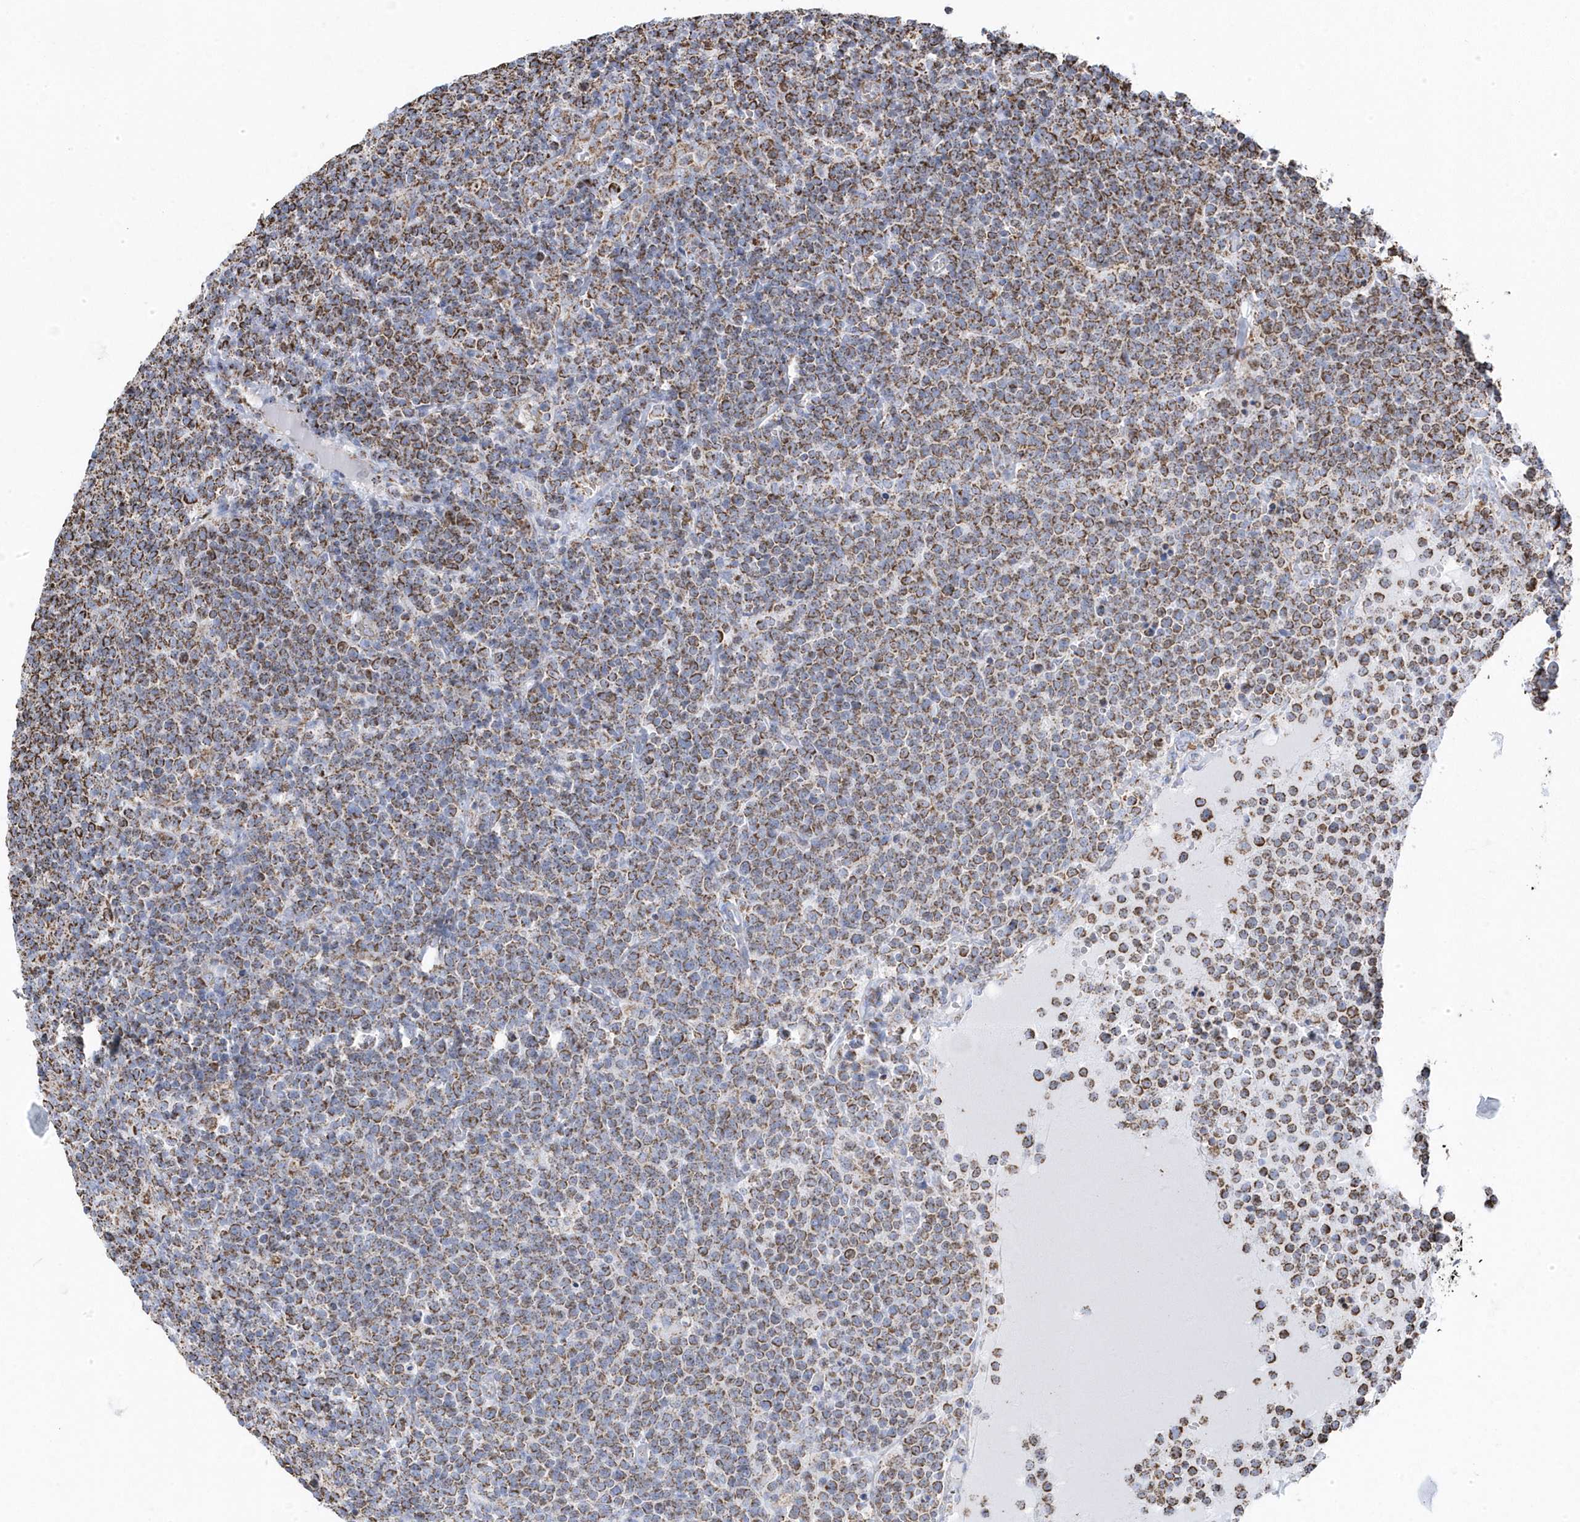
{"staining": {"intensity": "moderate", "quantity": ">75%", "location": "cytoplasmic/membranous"}, "tissue": "lymphoma", "cell_type": "Tumor cells", "image_type": "cancer", "snomed": [{"axis": "morphology", "description": "Malignant lymphoma, non-Hodgkin's type, High grade"}, {"axis": "topography", "description": "Lymph node"}], "caption": "Tumor cells demonstrate medium levels of moderate cytoplasmic/membranous staining in about >75% of cells in human high-grade malignant lymphoma, non-Hodgkin's type.", "gene": "GTPBP8", "patient": {"sex": "male", "age": 61}}